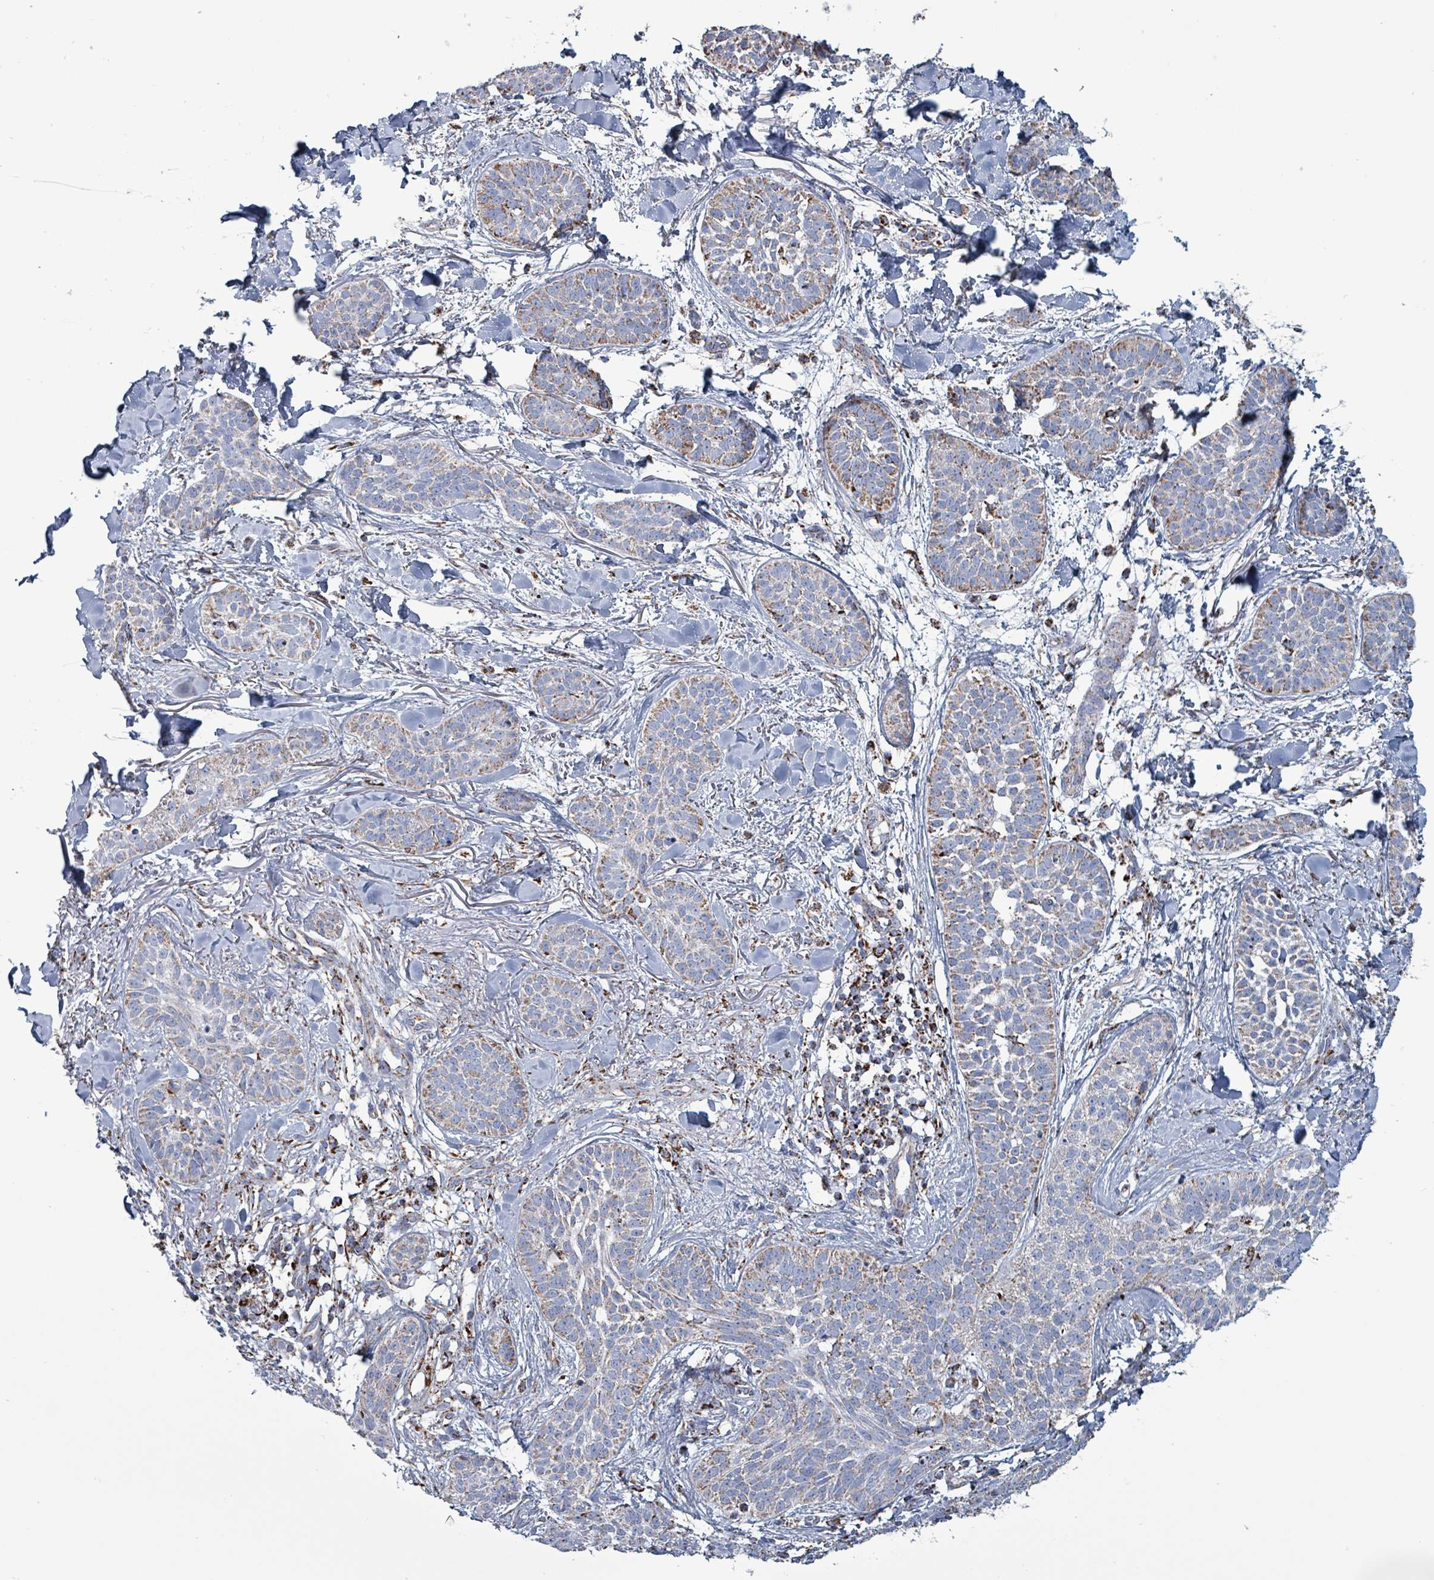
{"staining": {"intensity": "moderate", "quantity": "25%-75%", "location": "cytoplasmic/membranous"}, "tissue": "skin cancer", "cell_type": "Tumor cells", "image_type": "cancer", "snomed": [{"axis": "morphology", "description": "Basal cell carcinoma"}, {"axis": "topography", "description": "Skin"}], "caption": "Immunohistochemical staining of skin cancer shows medium levels of moderate cytoplasmic/membranous protein positivity in approximately 25%-75% of tumor cells. (DAB (3,3'-diaminobenzidine) = brown stain, brightfield microscopy at high magnification).", "gene": "IDH3B", "patient": {"sex": "male", "age": 52}}